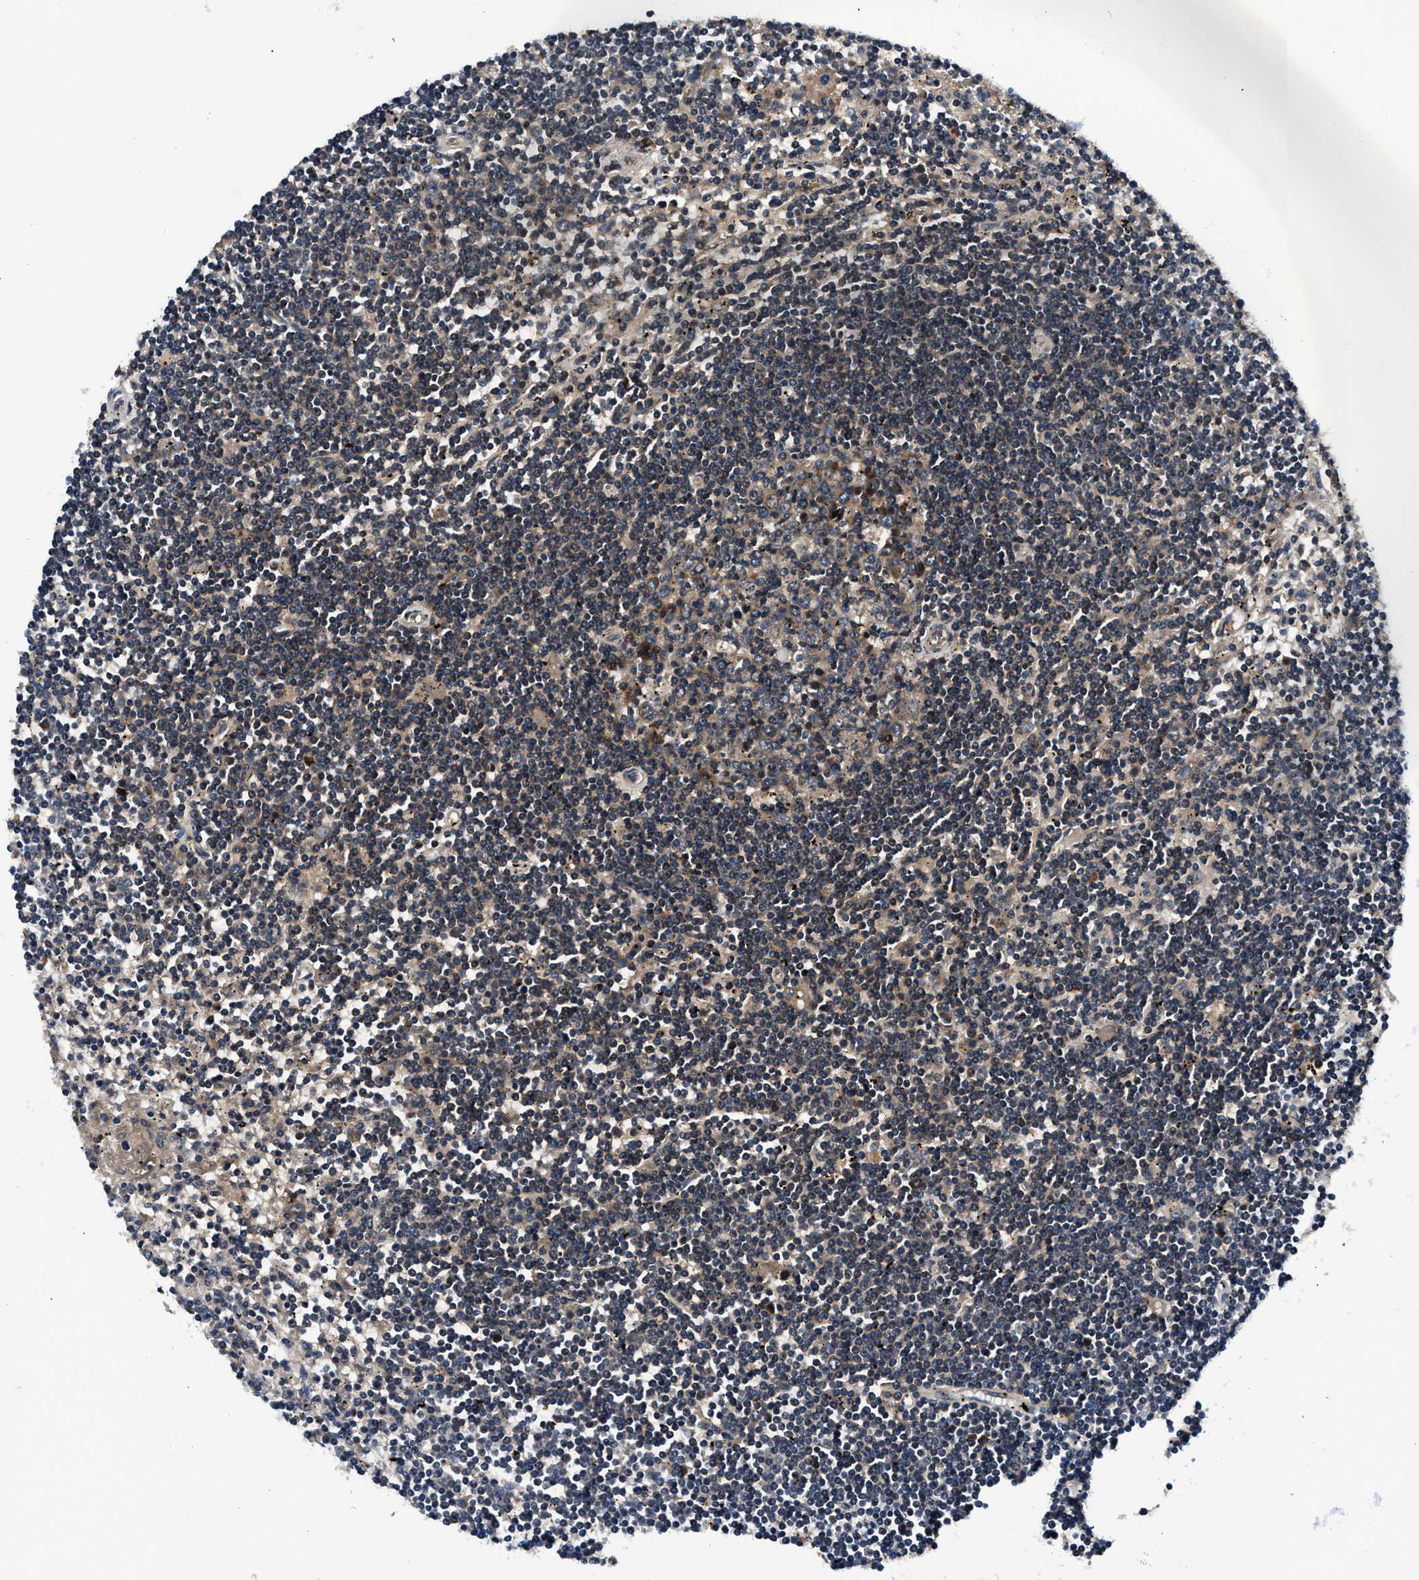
{"staining": {"intensity": "weak", "quantity": ">75%", "location": "cytoplasmic/membranous"}, "tissue": "lymphoma", "cell_type": "Tumor cells", "image_type": "cancer", "snomed": [{"axis": "morphology", "description": "Malignant lymphoma, non-Hodgkin's type, Low grade"}, {"axis": "topography", "description": "Spleen"}], "caption": "High-power microscopy captured an IHC image of low-grade malignant lymphoma, non-Hodgkin's type, revealing weak cytoplasmic/membranous staining in about >75% of tumor cells.", "gene": "IMMT", "patient": {"sex": "male", "age": 76}}